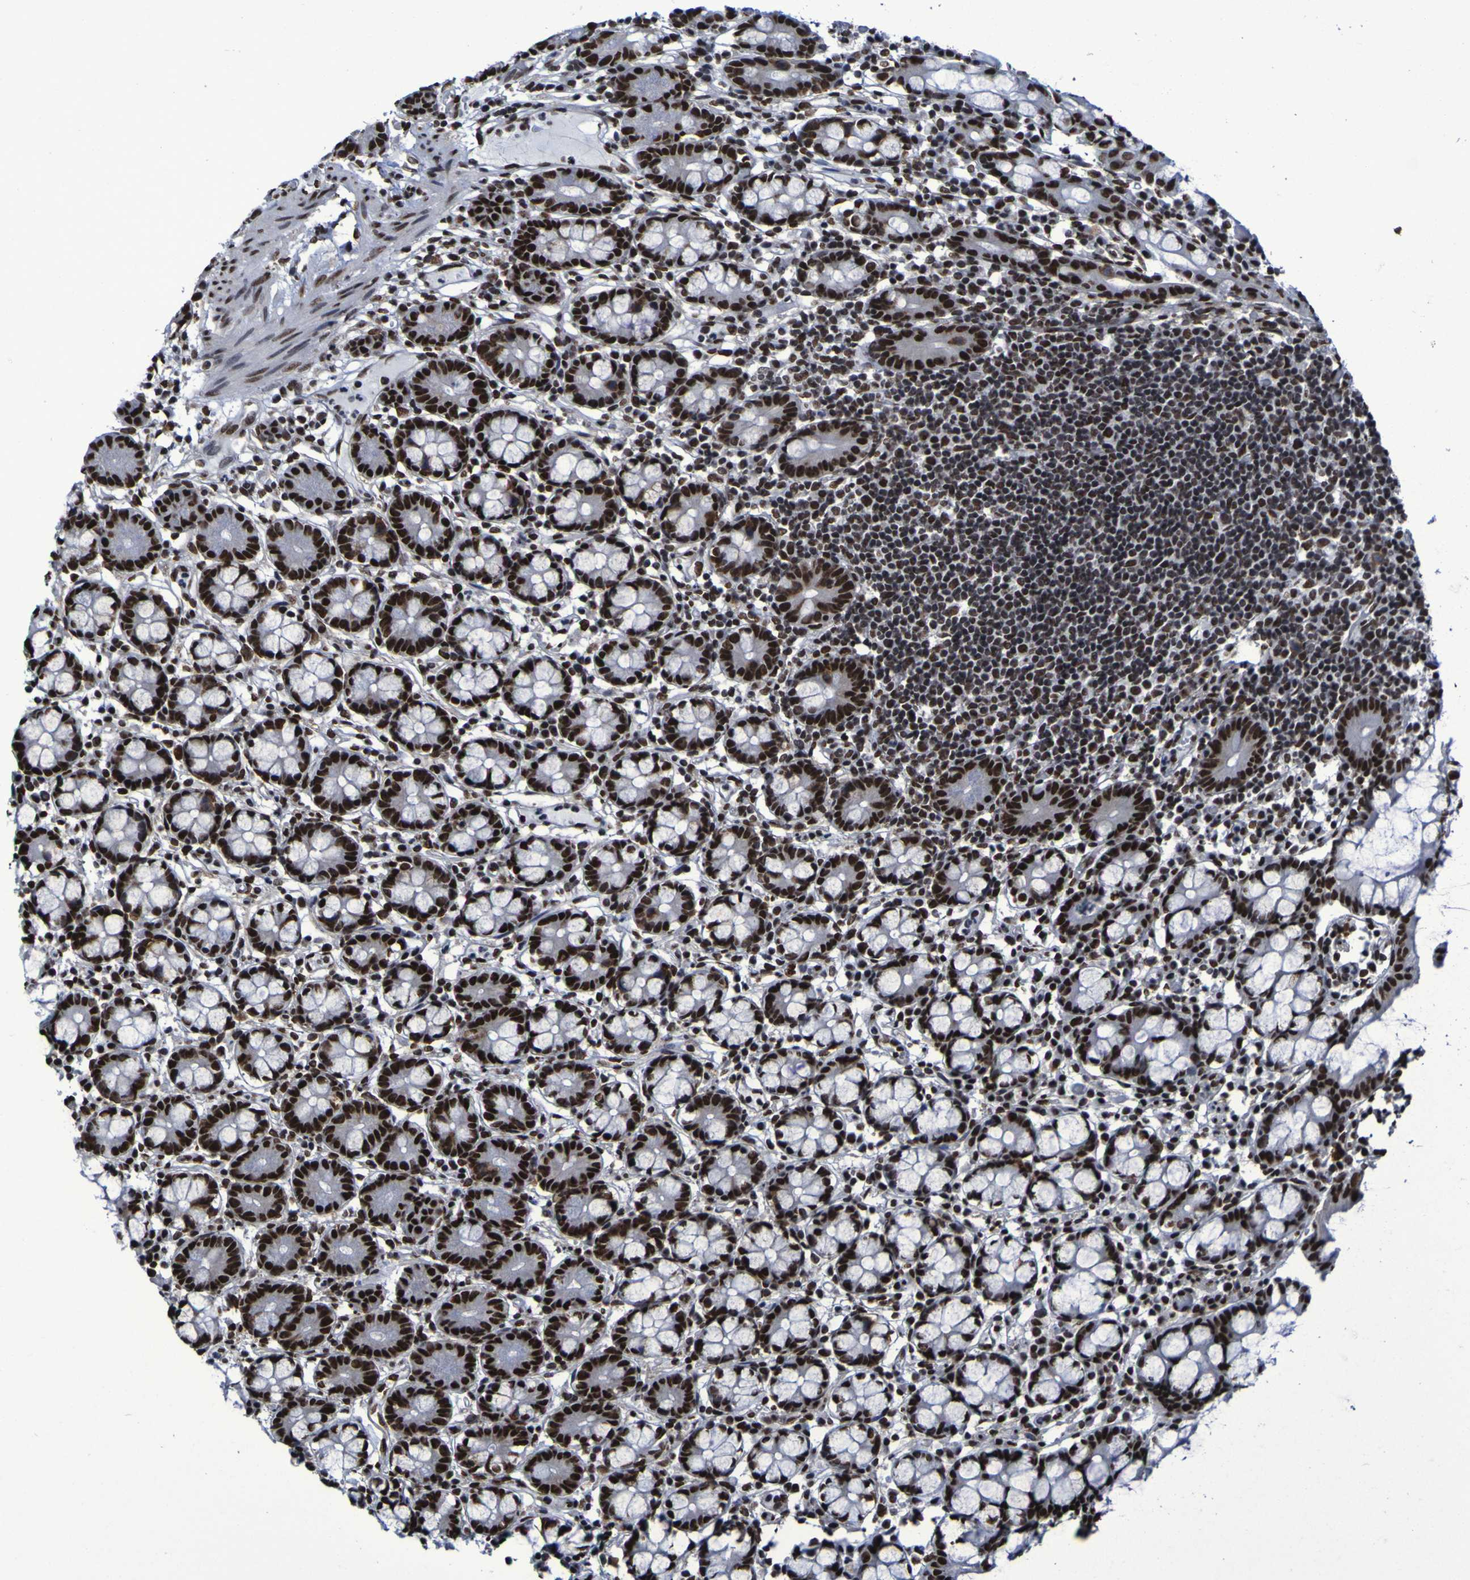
{"staining": {"intensity": "strong", "quantity": ">75%", "location": "nuclear"}, "tissue": "small intestine", "cell_type": "Glandular cells", "image_type": "normal", "snomed": [{"axis": "morphology", "description": "Normal tissue, NOS"}, {"axis": "morphology", "description": "Cystadenocarcinoma, serous, Metastatic site"}, {"axis": "topography", "description": "Small intestine"}], "caption": "This histopathology image displays immunohistochemistry (IHC) staining of unremarkable human small intestine, with high strong nuclear expression in approximately >75% of glandular cells.", "gene": "HNRNPR", "patient": {"sex": "female", "age": 61}}